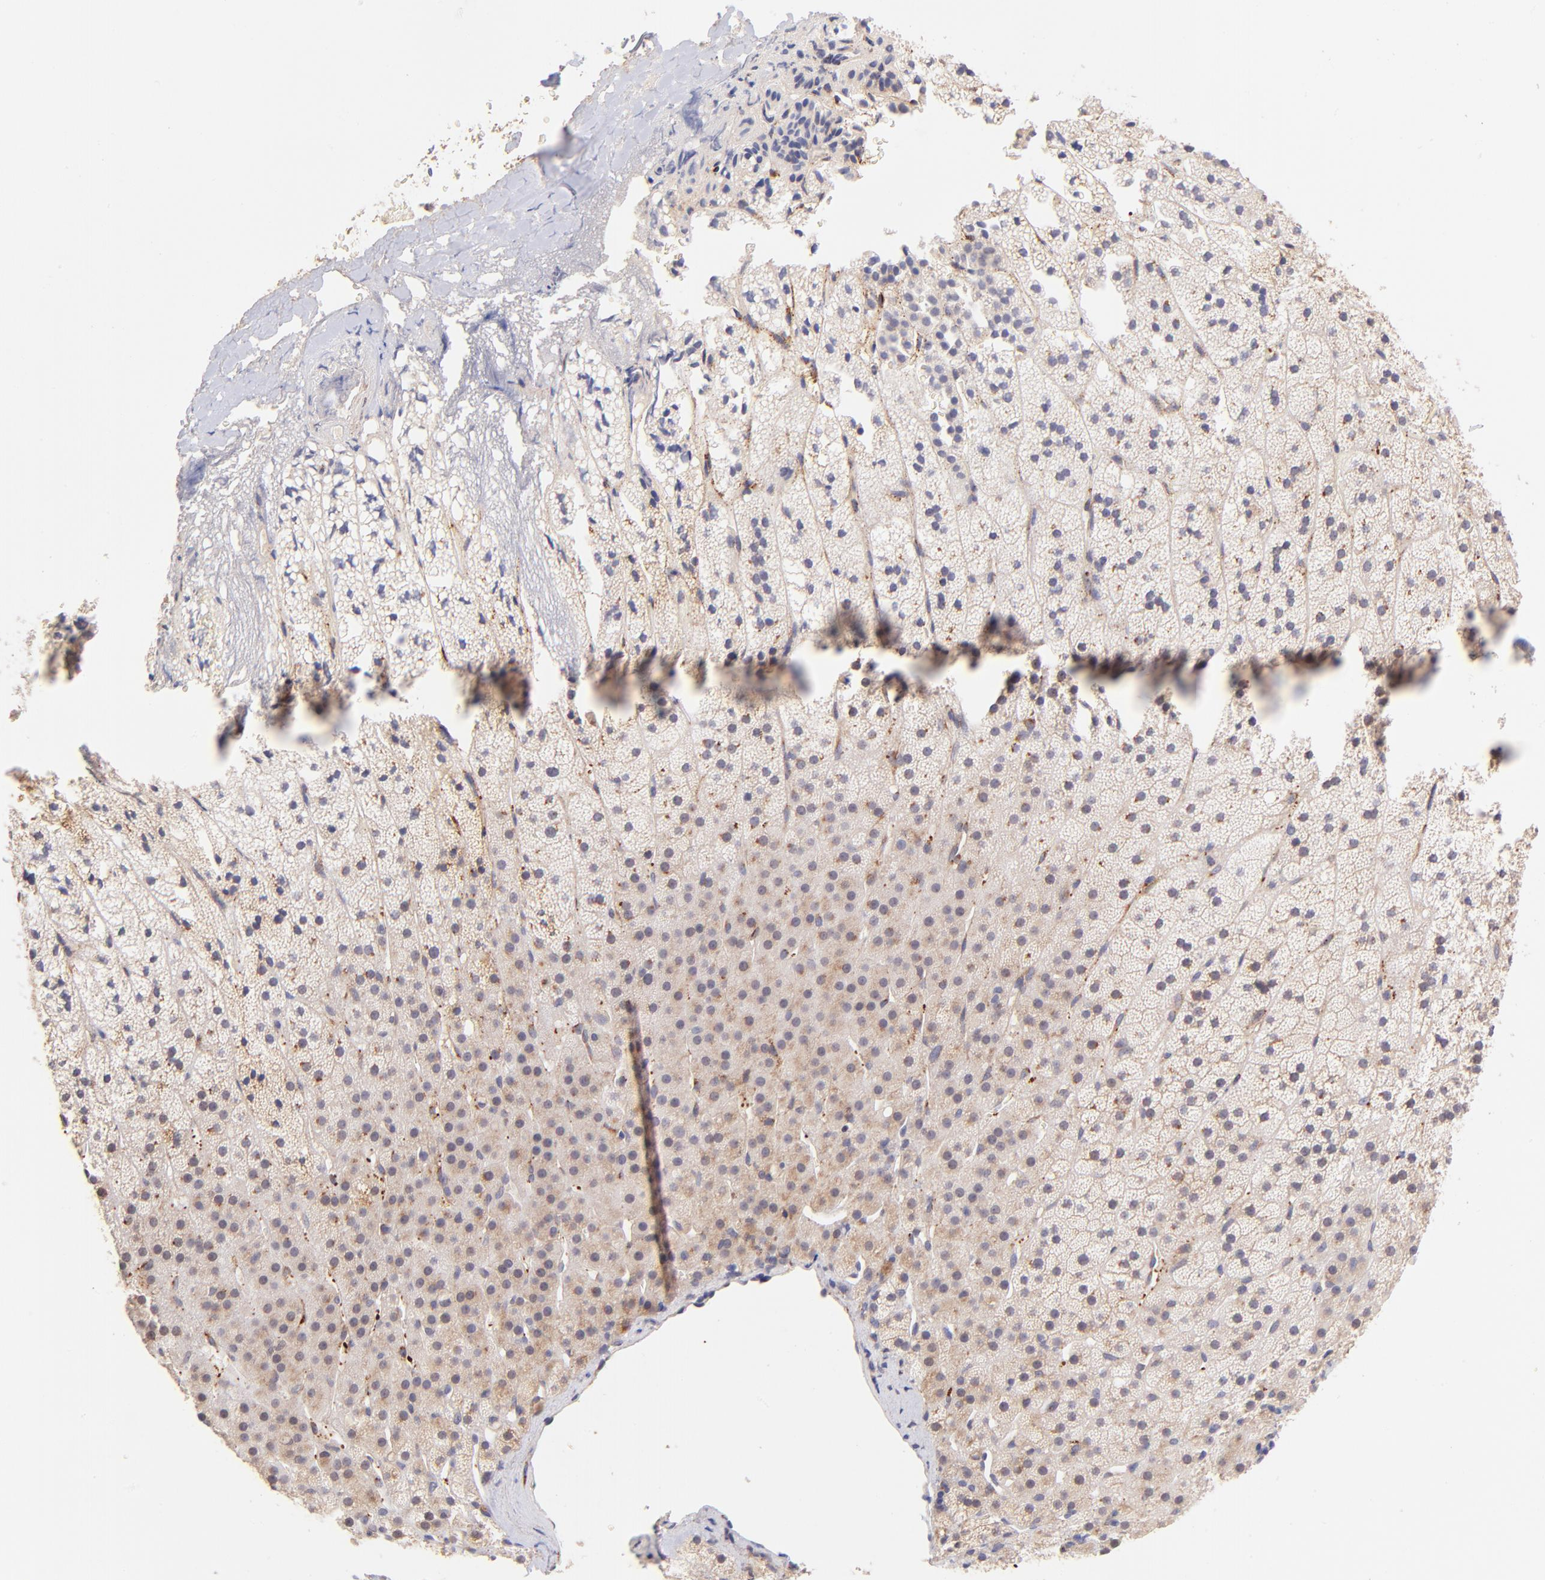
{"staining": {"intensity": "moderate", "quantity": ">75%", "location": "cytoplasmic/membranous"}, "tissue": "adrenal gland", "cell_type": "Glandular cells", "image_type": "normal", "snomed": [{"axis": "morphology", "description": "Normal tissue, NOS"}, {"axis": "topography", "description": "Adrenal gland"}], "caption": "The image exhibits staining of unremarkable adrenal gland, revealing moderate cytoplasmic/membranous protein positivity (brown color) within glandular cells.", "gene": "SPARC", "patient": {"sex": "male", "age": 35}}